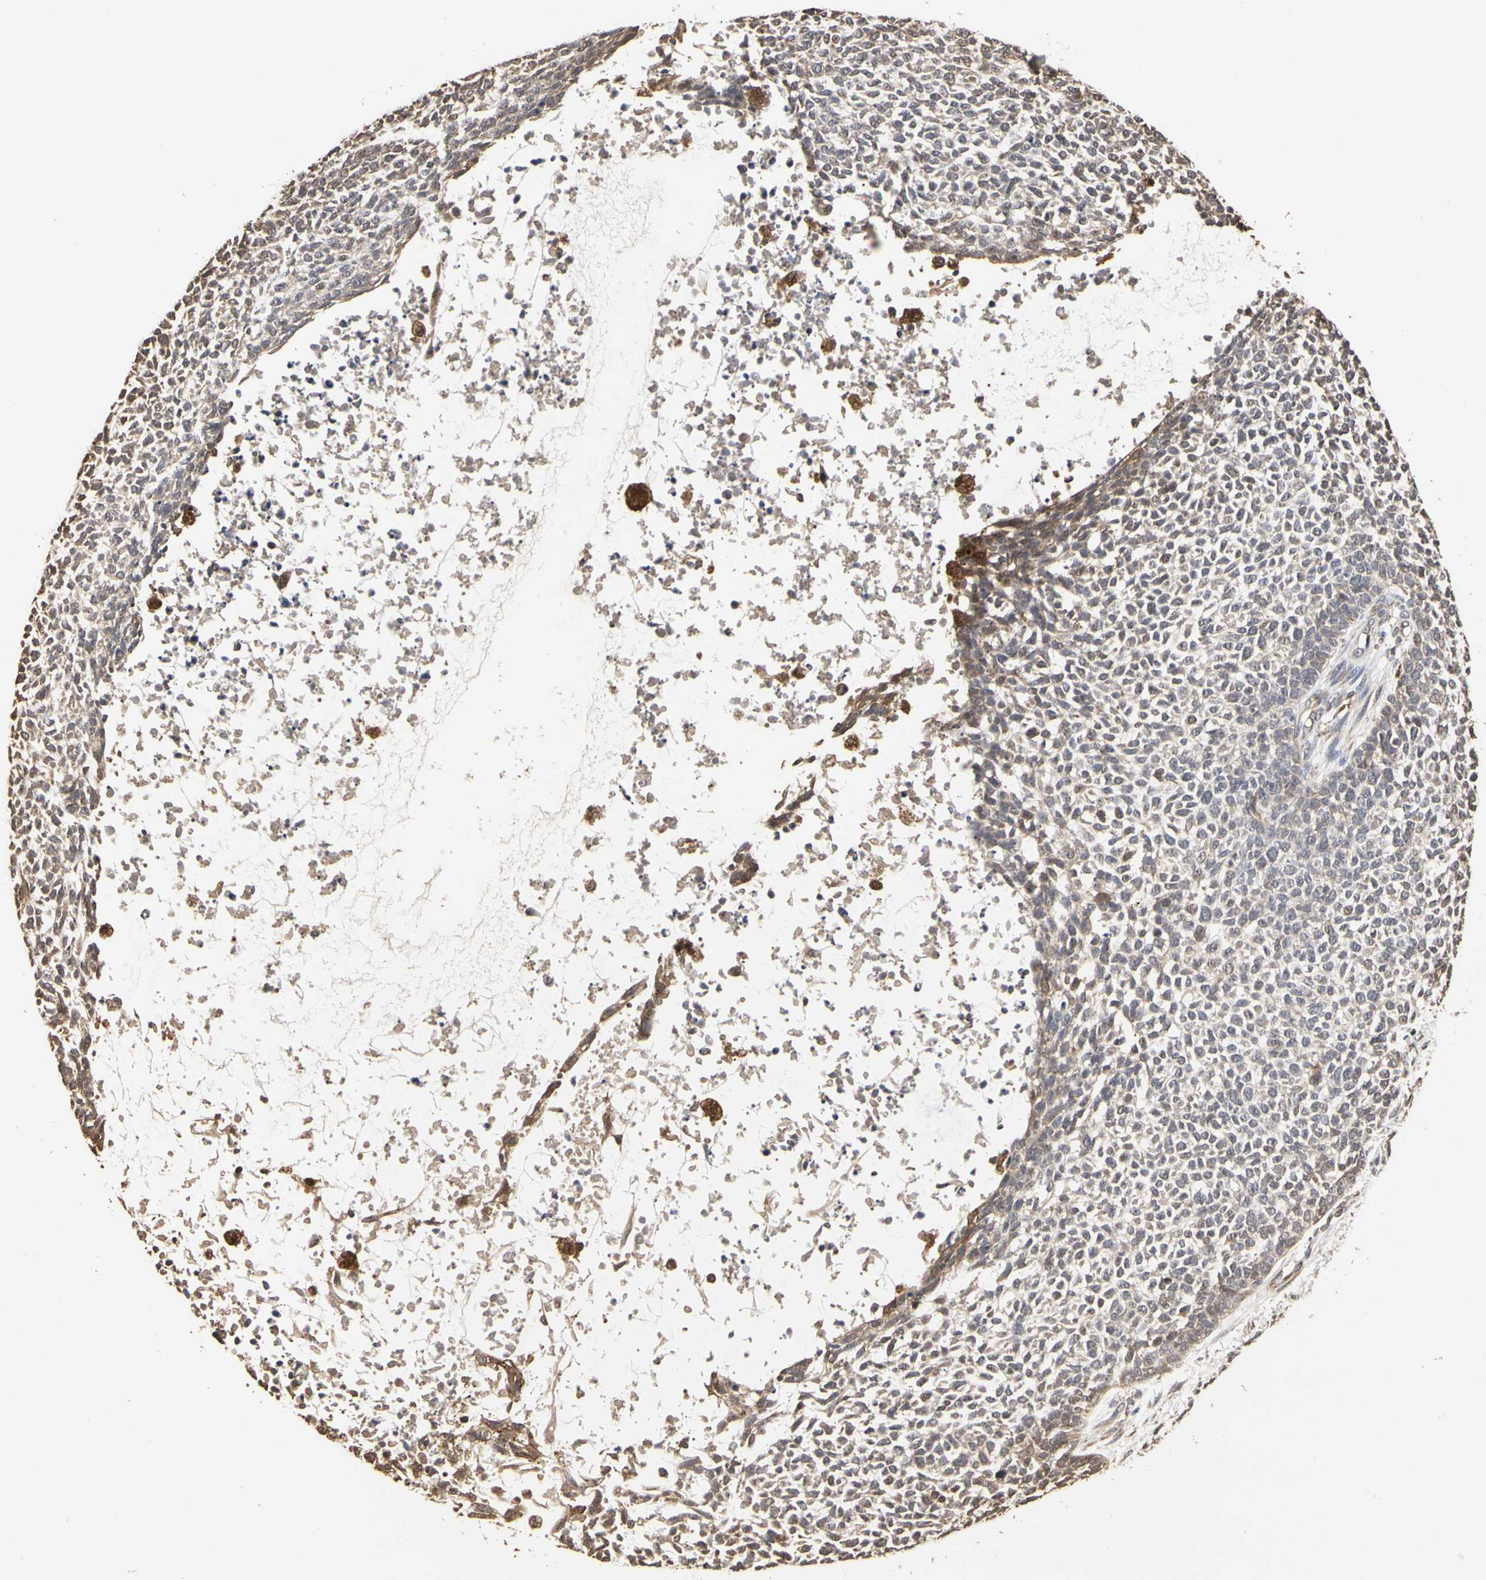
{"staining": {"intensity": "weak", "quantity": "25%-75%", "location": "cytoplasmic/membranous"}, "tissue": "skin cancer", "cell_type": "Tumor cells", "image_type": "cancer", "snomed": [{"axis": "morphology", "description": "Basal cell carcinoma"}, {"axis": "topography", "description": "Skin"}], "caption": "Immunohistochemistry (IHC) of basal cell carcinoma (skin) exhibits low levels of weak cytoplasmic/membranous expression in approximately 25%-75% of tumor cells. The staining was performed using DAB (3,3'-diaminobenzidine) to visualize the protein expression in brown, while the nuclei were stained in blue with hematoxylin (Magnification: 20x).", "gene": "TAOK1", "patient": {"sex": "female", "age": 84}}